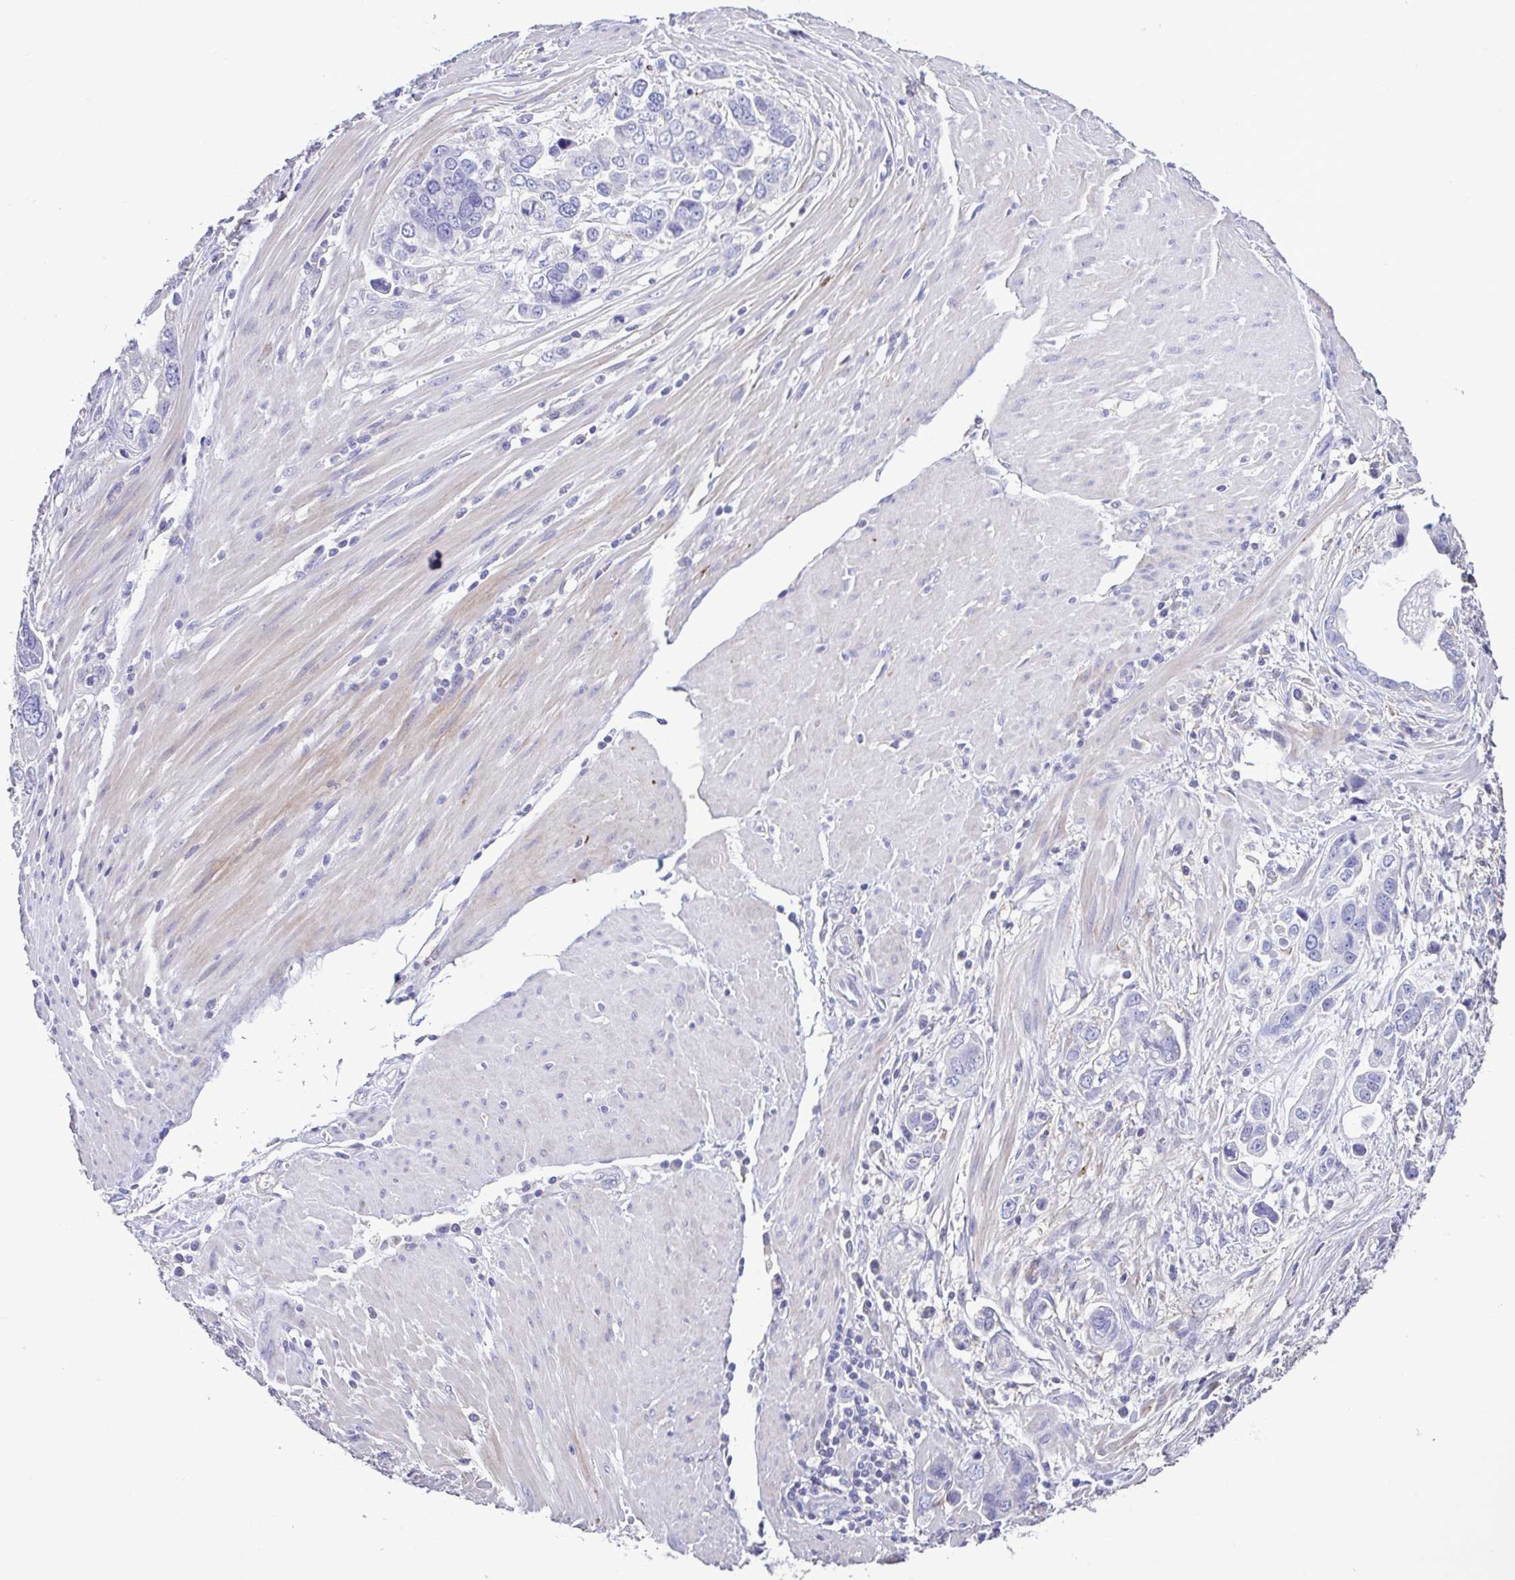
{"staining": {"intensity": "negative", "quantity": "none", "location": "none"}, "tissue": "stomach cancer", "cell_type": "Tumor cells", "image_type": "cancer", "snomed": [{"axis": "morphology", "description": "Adenocarcinoma, NOS"}, {"axis": "topography", "description": "Stomach, lower"}], "caption": "This is an immunohistochemistry image of human adenocarcinoma (stomach). There is no positivity in tumor cells.", "gene": "PLA2G4E", "patient": {"sex": "female", "age": 93}}